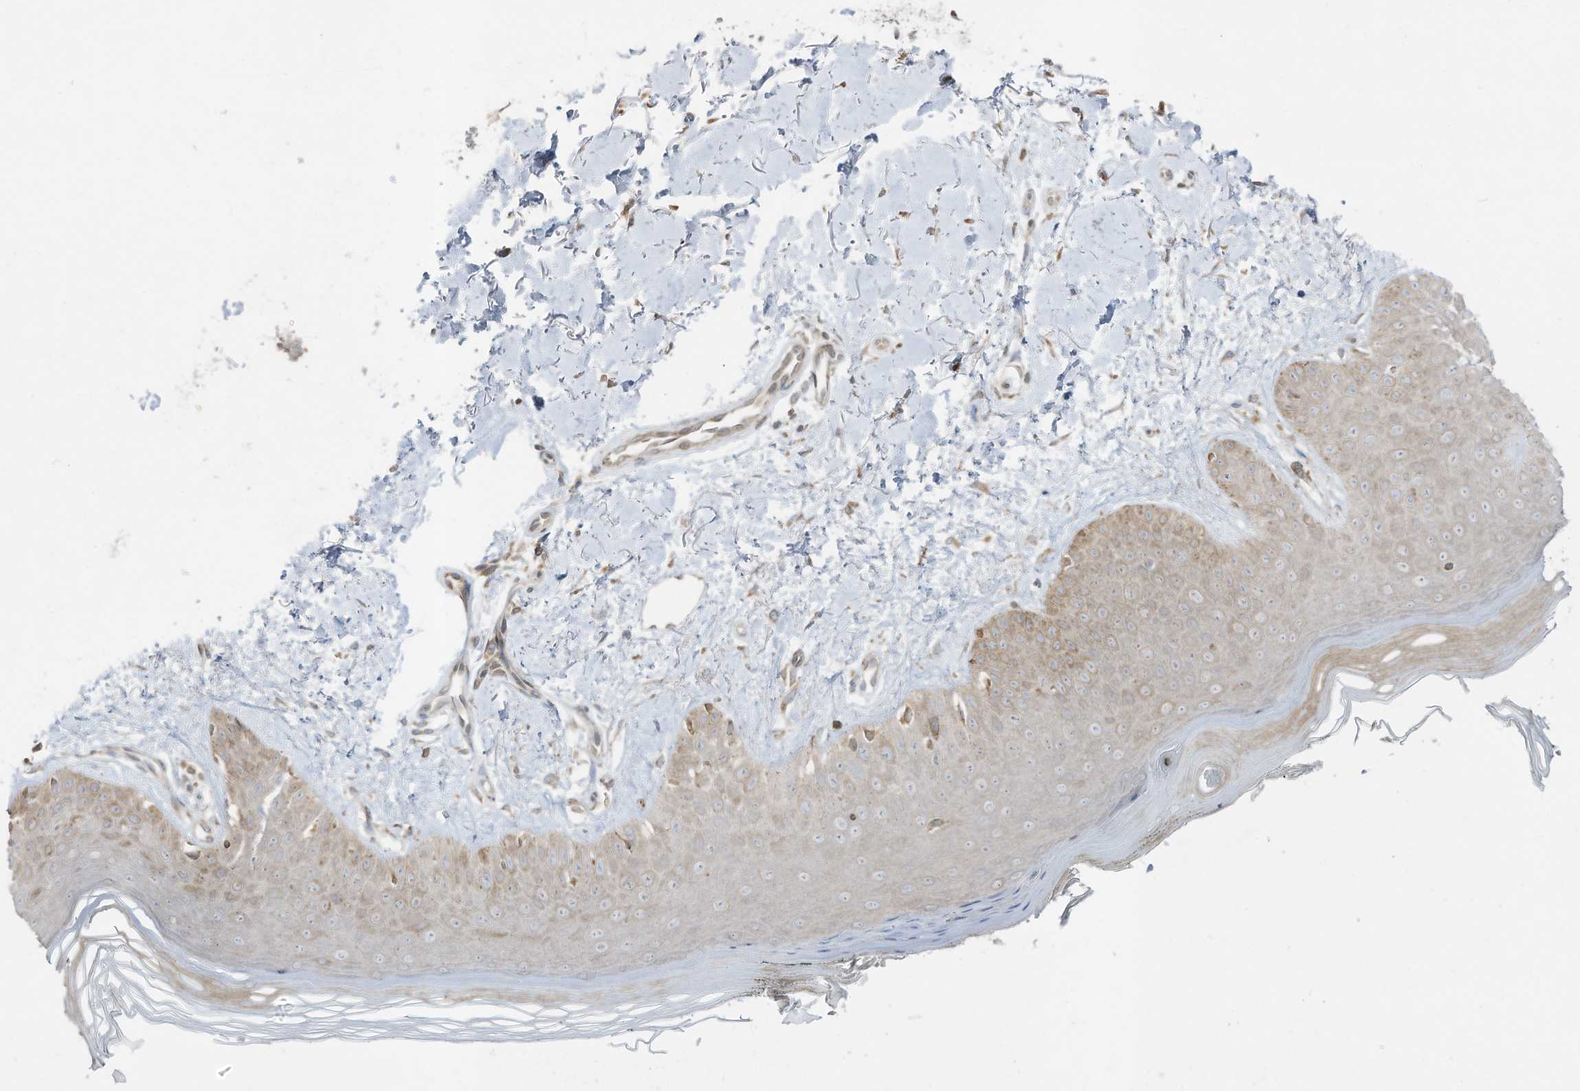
{"staining": {"intensity": "moderate", "quantity": ">75%", "location": "cytoplasmic/membranous"}, "tissue": "skin", "cell_type": "Fibroblasts", "image_type": "normal", "snomed": [{"axis": "morphology", "description": "Normal tissue, NOS"}, {"axis": "topography", "description": "Skin"}], "caption": "This is a photomicrograph of immunohistochemistry staining of benign skin, which shows moderate positivity in the cytoplasmic/membranous of fibroblasts.", "gene": "PTK6", "patient": {"sex": "female", "age": 64}}